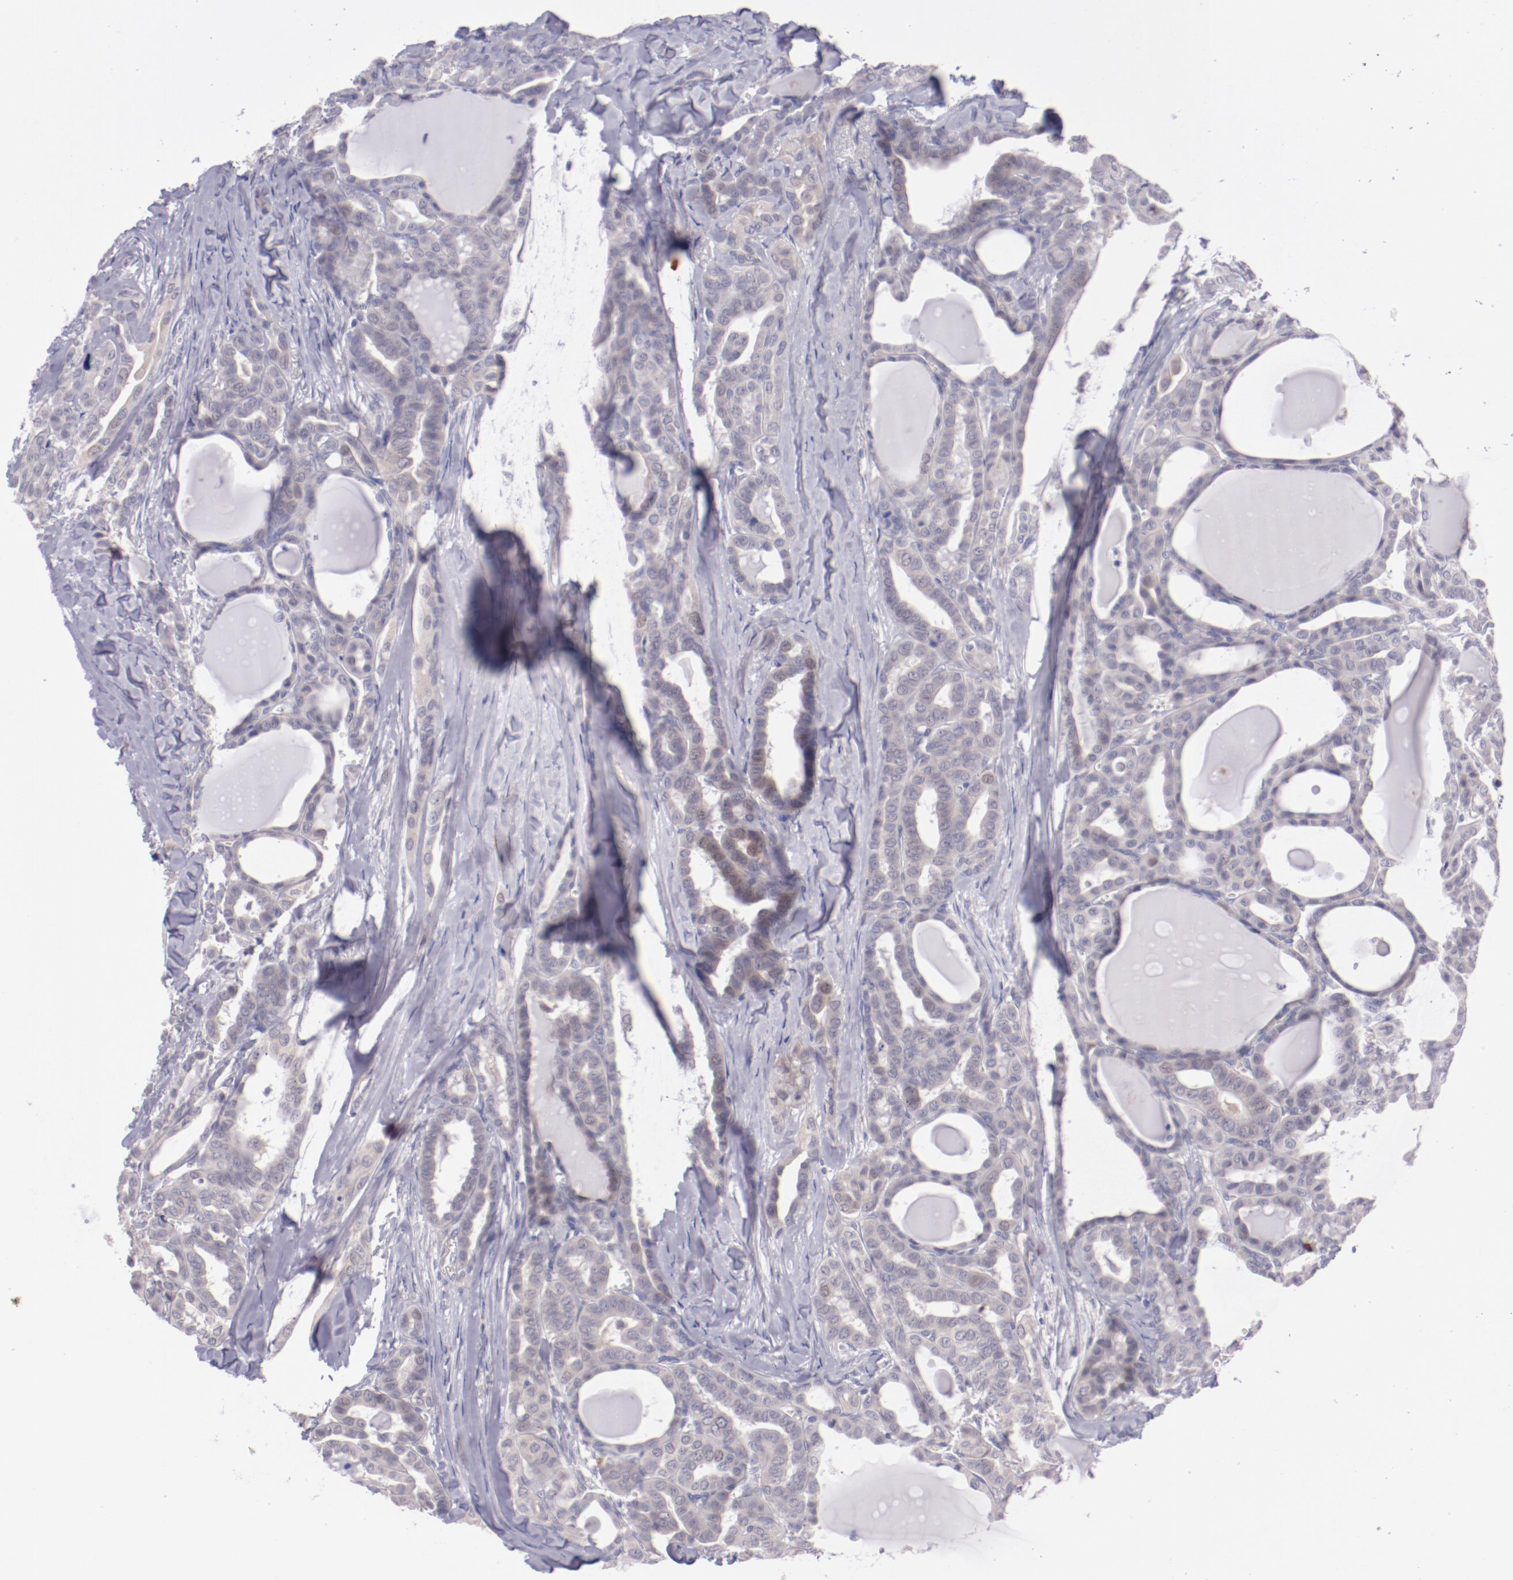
{"staining": {"intensity": "negative", "quantity": "none", "location": "none"}, "tissue": "thyroid cancer", "cell_type": "Tumor cells", "image_type": "cancer", "snomed": [{"axis": "morphology", "description": "Carcinoma, NOS"}, {"axis": "topography", "description": "Thyroid gland"}], "caption": "The image shows no staining of tumor cells in thyroid carcinoma. (DAB IHC, high magnification).", "gene": "TRAF3", "patient": {"sex": "female", "age": 91}}